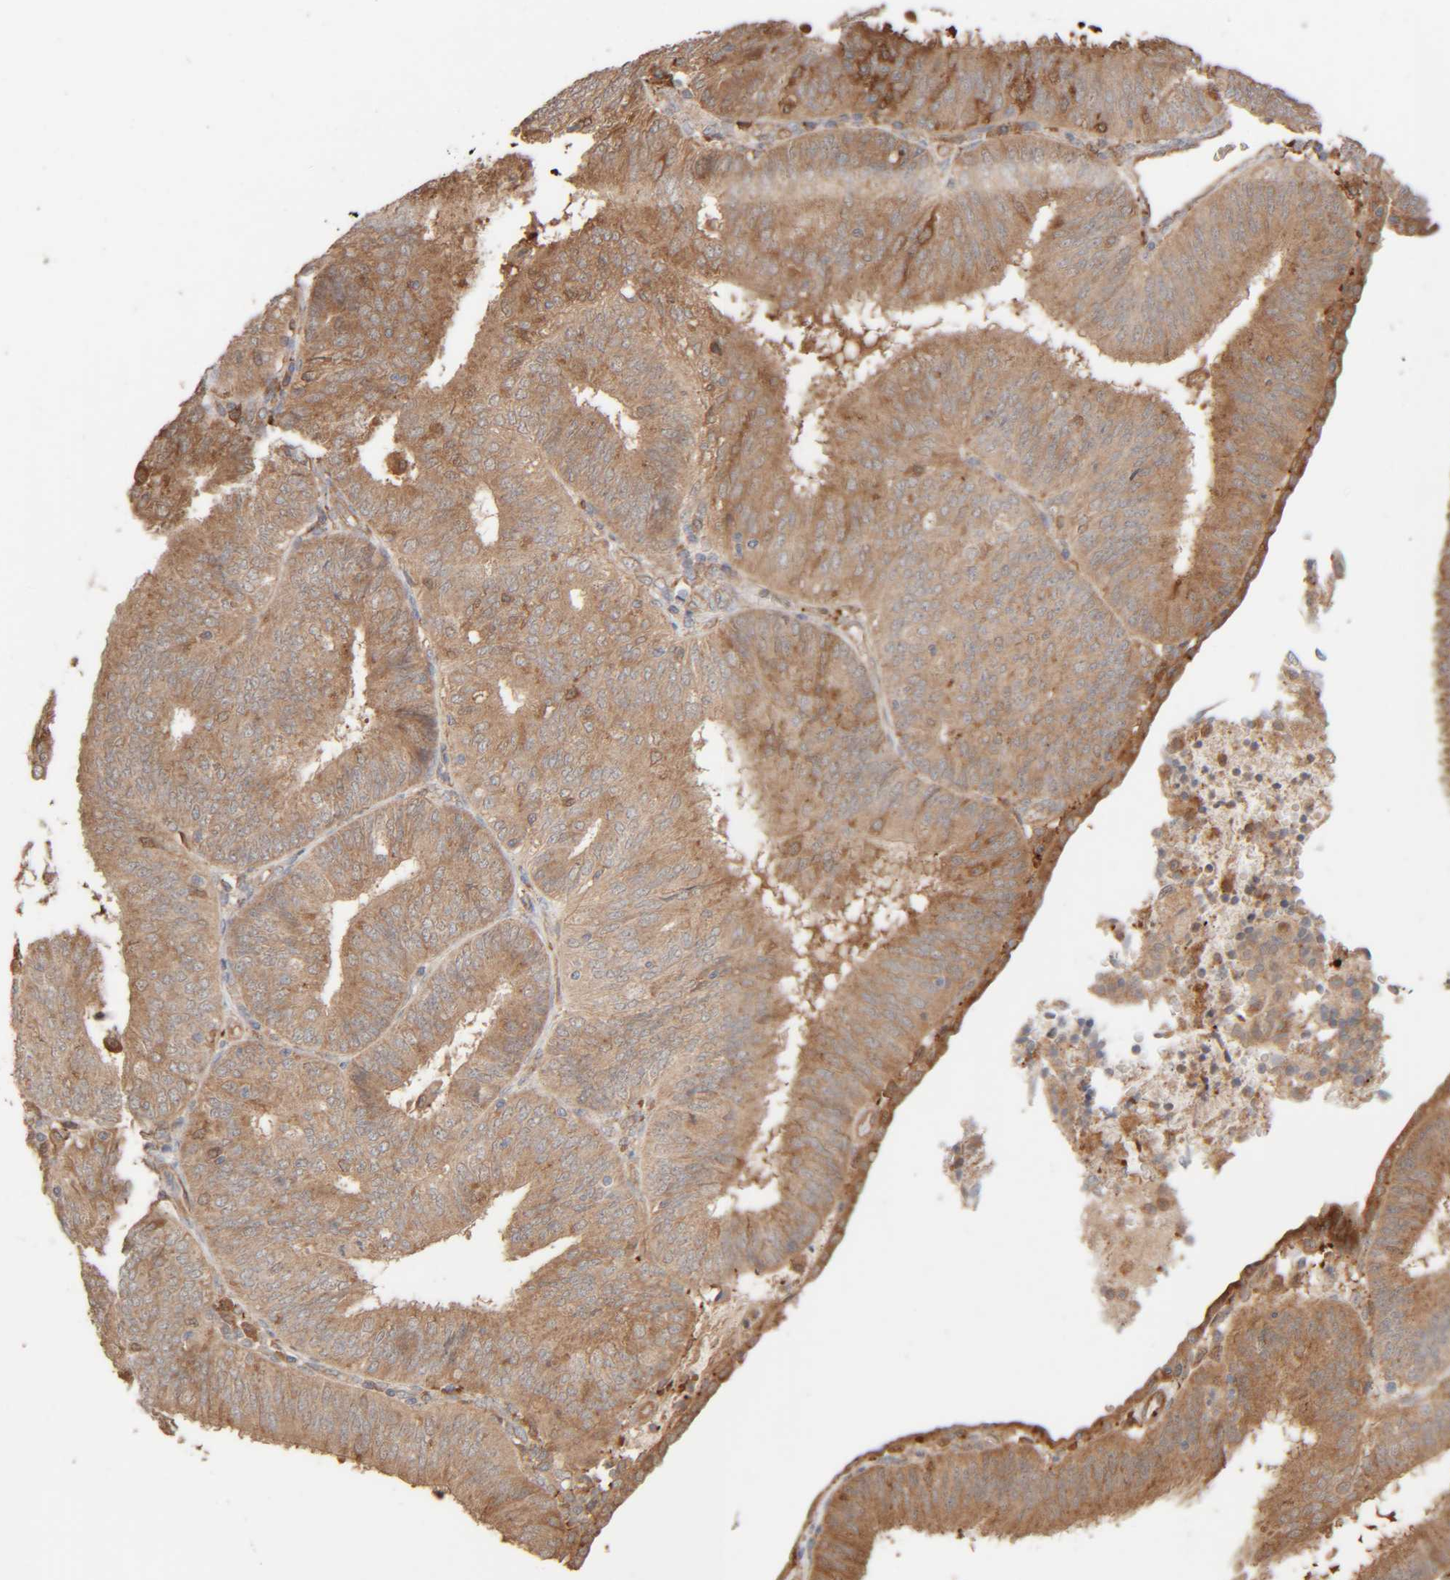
{"staining": {"intensity": "moderate", "quantity": ">75%", "location": "cytoplasmic/membranous"}, "tissue": "endometrial cancer", "cell_type": "Tumor cells", "image_type": "cancer", "snomed": [{"axis": "morphology", "description": "Adenocarcinoma, NOS"}, {"axis": "topography", "description": "Endometrium"}], "caption": "This photomicrograph reveals endometrial cancer (adenocarcinoma) stained with IHC to label a protein in brown. The cytoplasmic/membranous of tumor cells show moderate positivity for the protein. Nuclei are counter-stained blue.", "gene": "TMEM192", "patient": {"sex": "female", "age": 58}}